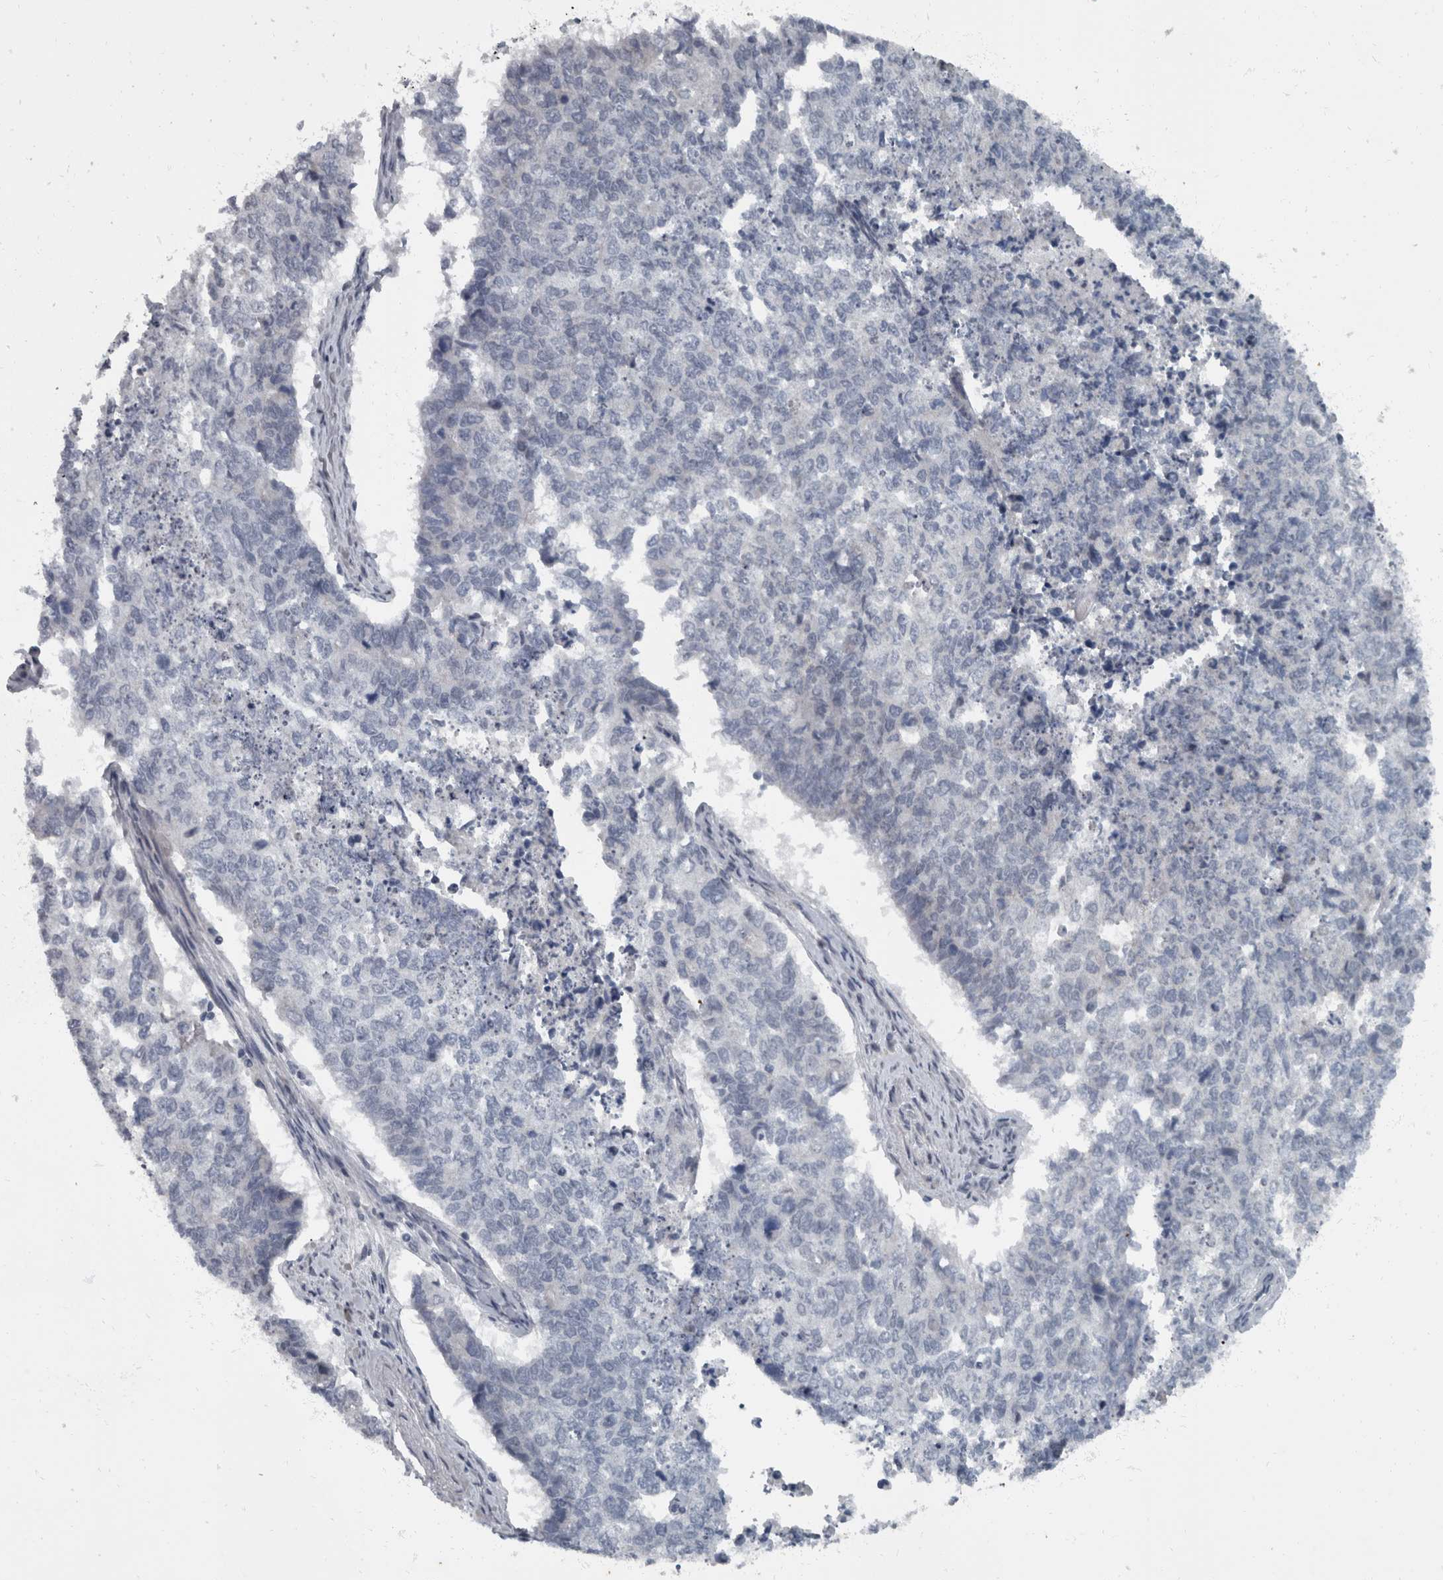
{"staining": {"intensity": "negative", "quantity": "none", "location": "none"}, "tissue": "cervical cancer", "cell_type": "Tumor cells", "image_type": "cancer", "snomed": [{"axis": "morphology", "description": "Squamous cell carcinoma, NOS"}, {"axis": "topography", "description": "Cervix"}], "caption": "High magnification brightfield microscopy of cervical cancer stained with DAB (3,3'-diaminobenzidine) (brown) and counterstained with hematoxylin (blue): tumor cells show no significant expression.", "gene": "WDR33", "patient": {"sex": "female", "age": 63}}